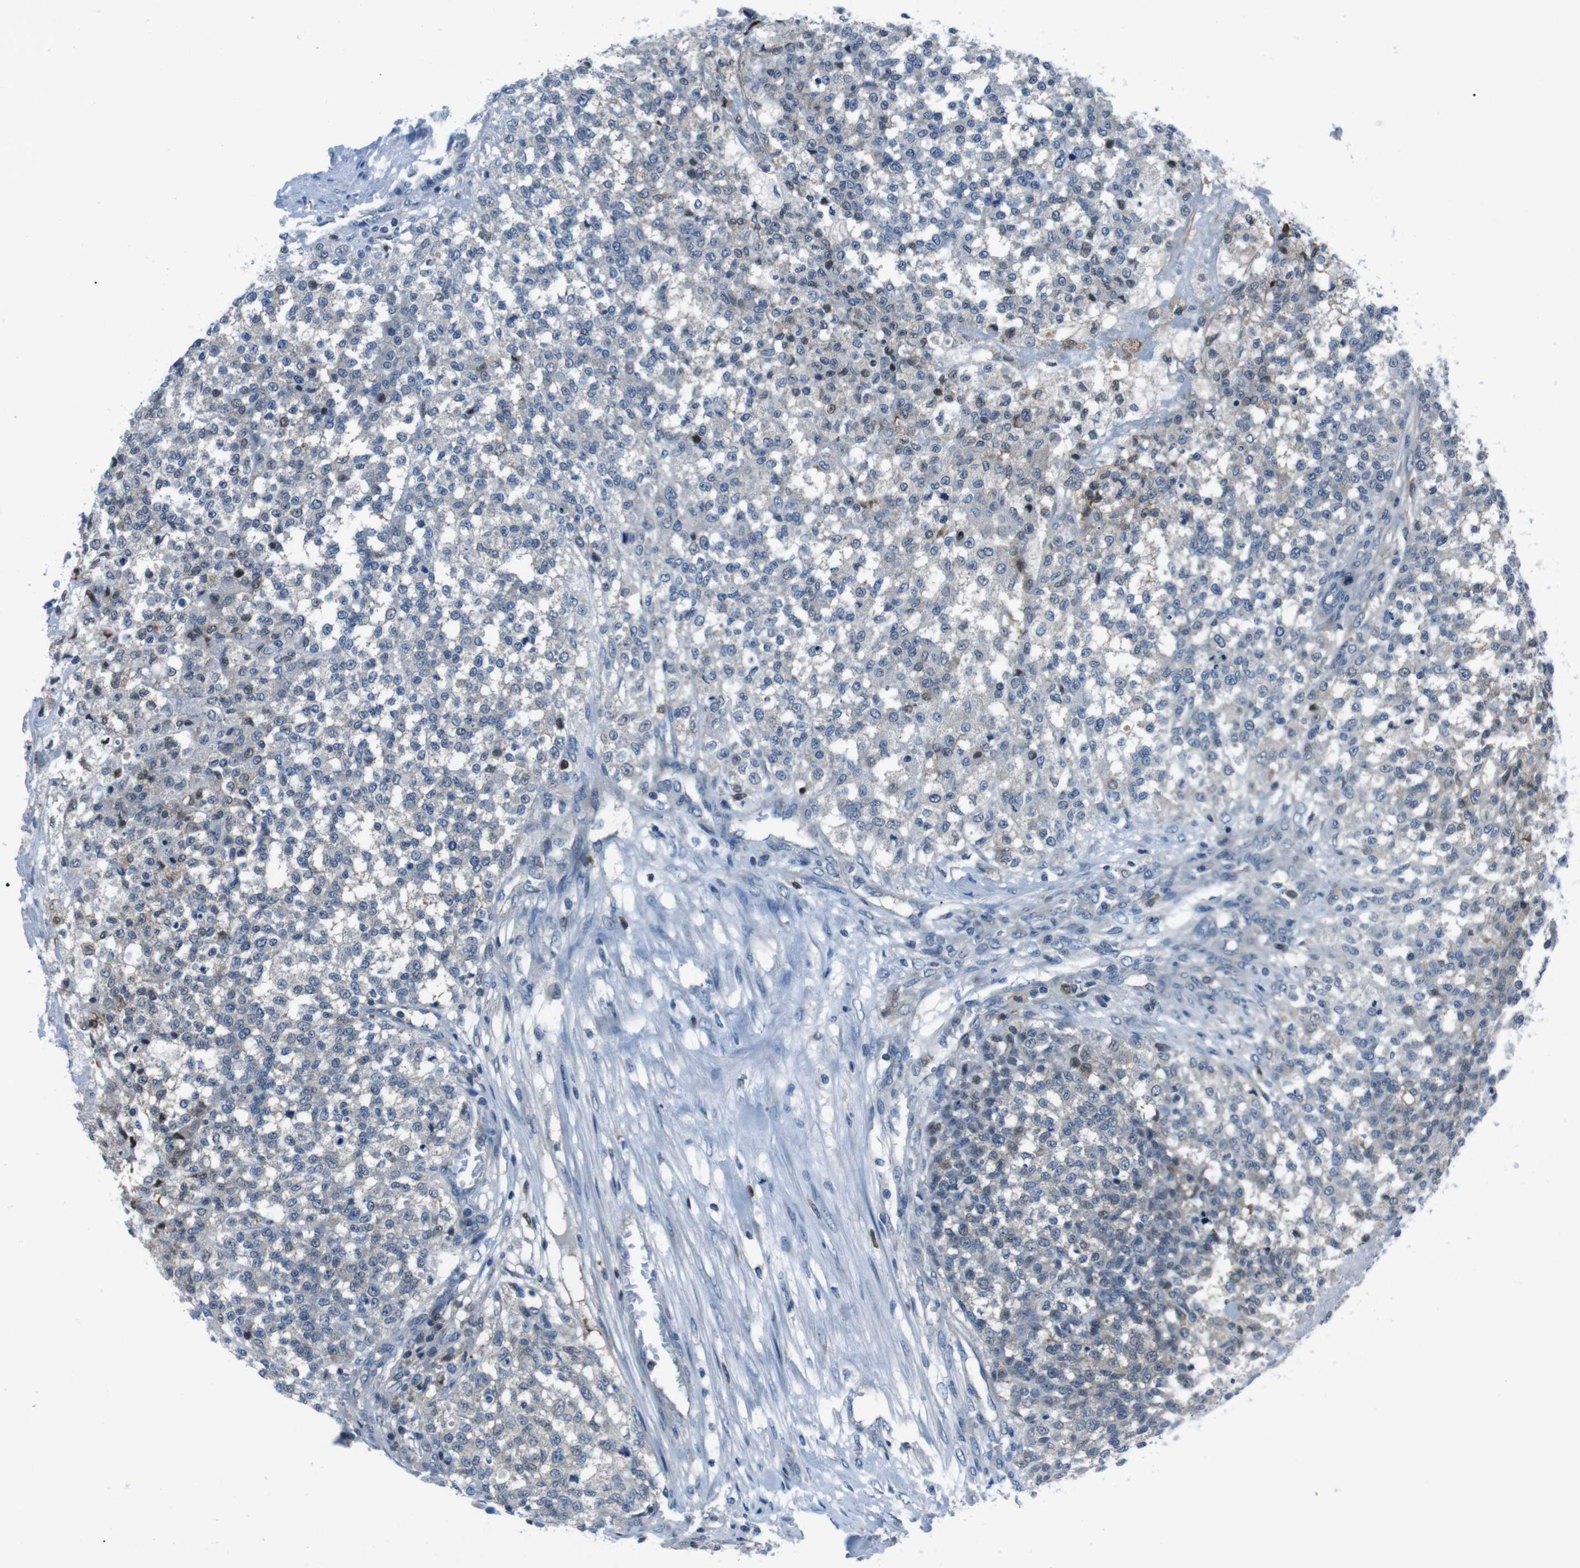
{"staining": {"intensity": "moderate", "quantity": "<25%", "location": "cytoplasmic/membranous,nuclear"}, "tissue": "testis cancer", "cell_type": "Tumor cells", "image_type": "cancer", "snomed": [{"axis": "morphology", "description": "Seminoma, NOS"}, {"axis": "topography", "description": "Testis"}], "caption": "High-magnification brightfield microscopy of testis cancer stained with DAB (brown) and counterstained with hematoxylin (blue). tumor cells exhibit moderate cytoplasmic/membranous and nuclear staining is appreciated in about<25% of cells.", "gene": "NANOS2", "patient": {"sex": "male", "age": 59}}